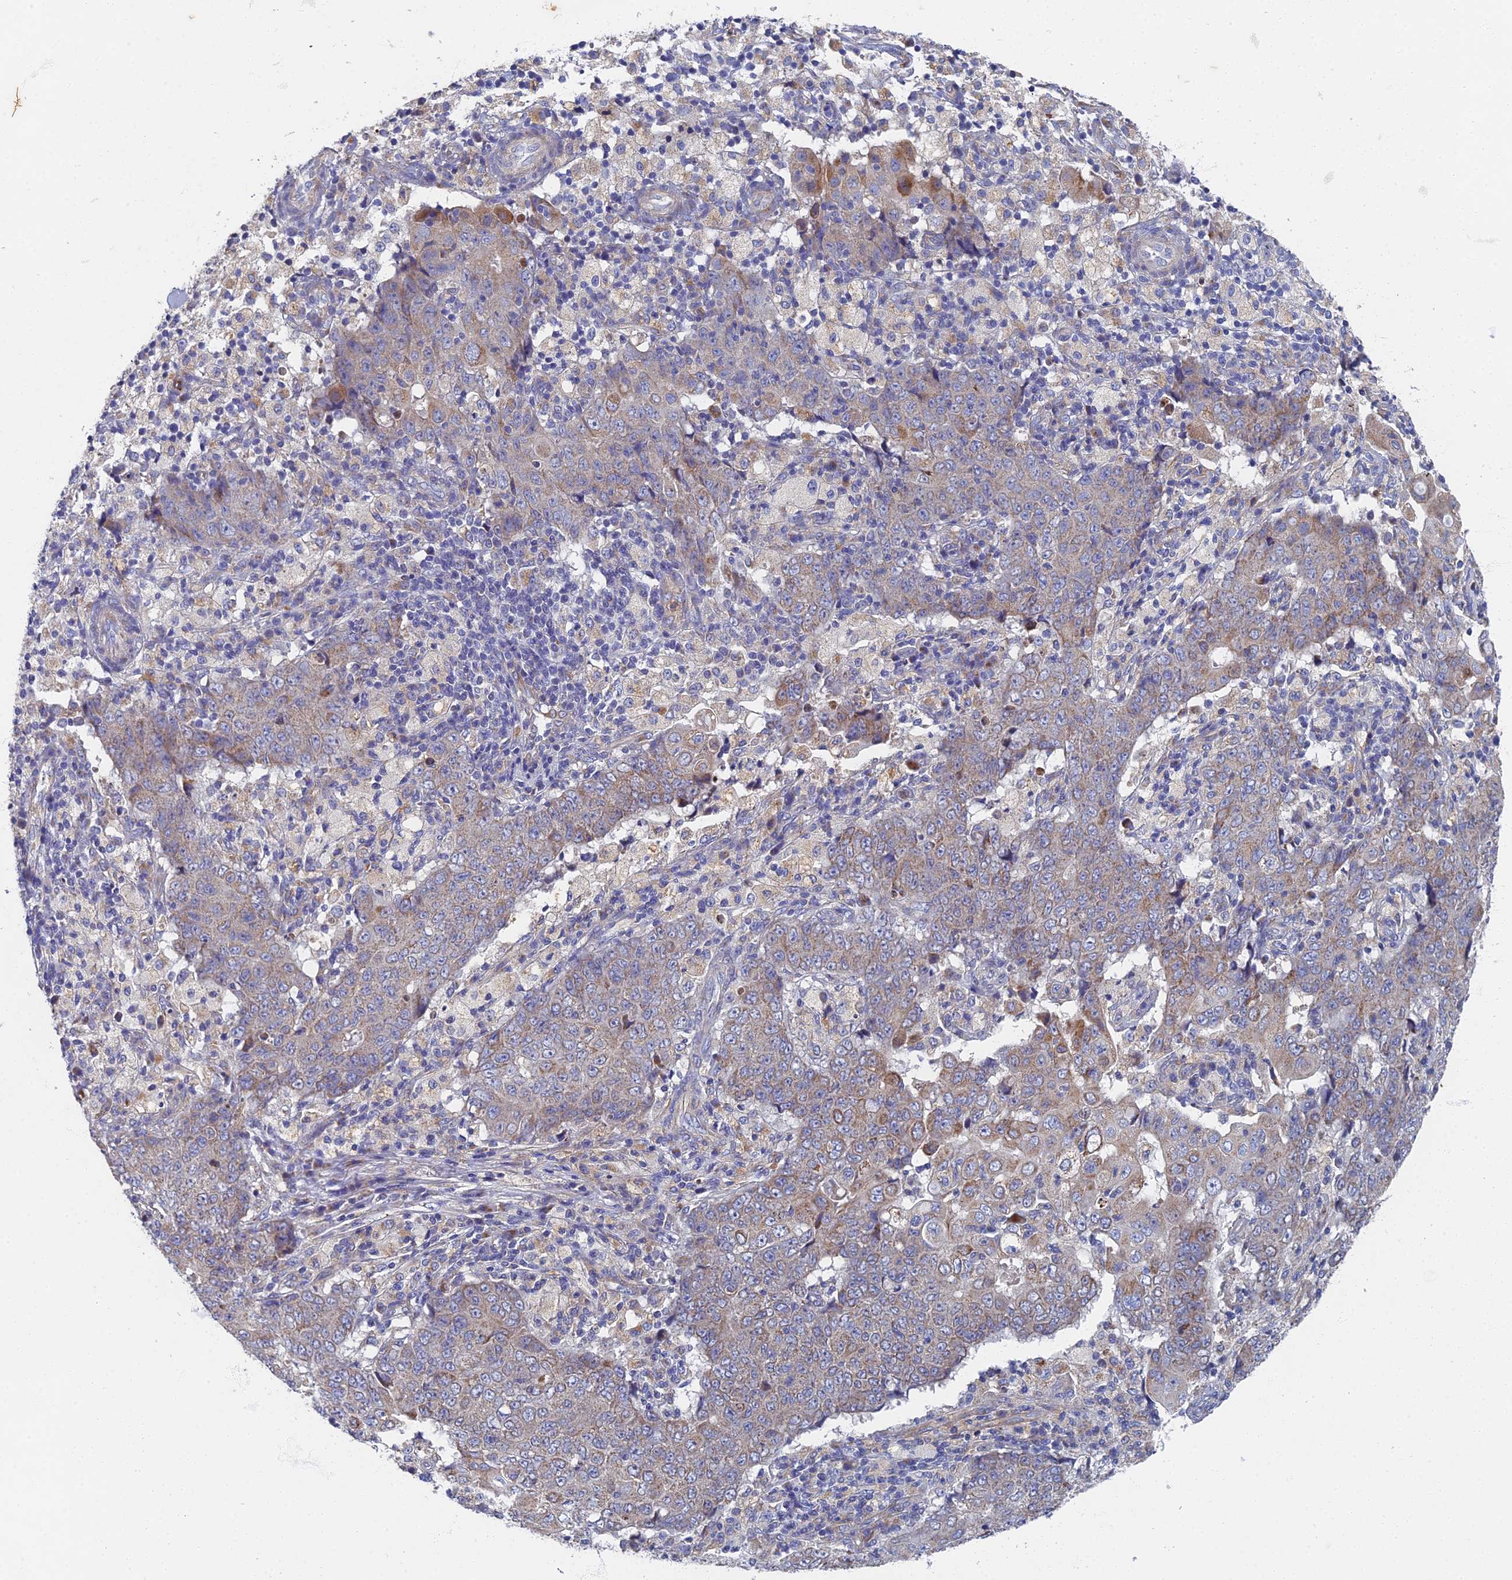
{"staining": {"intensity": "weak", "quantity": "<25%", "location": "cytoplasmic/membranous"}, "tissue": "ovarian cancer", "cell_type": "Tumor cells", "image_type": "cancer", "snomed": [{"axis": "morphology", "description": "Carcinoma, endometroid"}, {"axis": "topography", "description": "Ovary"}], "caption": "Tumor cells are negative for brown protein staining in ovarian cancer (endometroid carcinoma).", "gene": "RNASEK", "patient": {"sex": "female", "age": 42}}